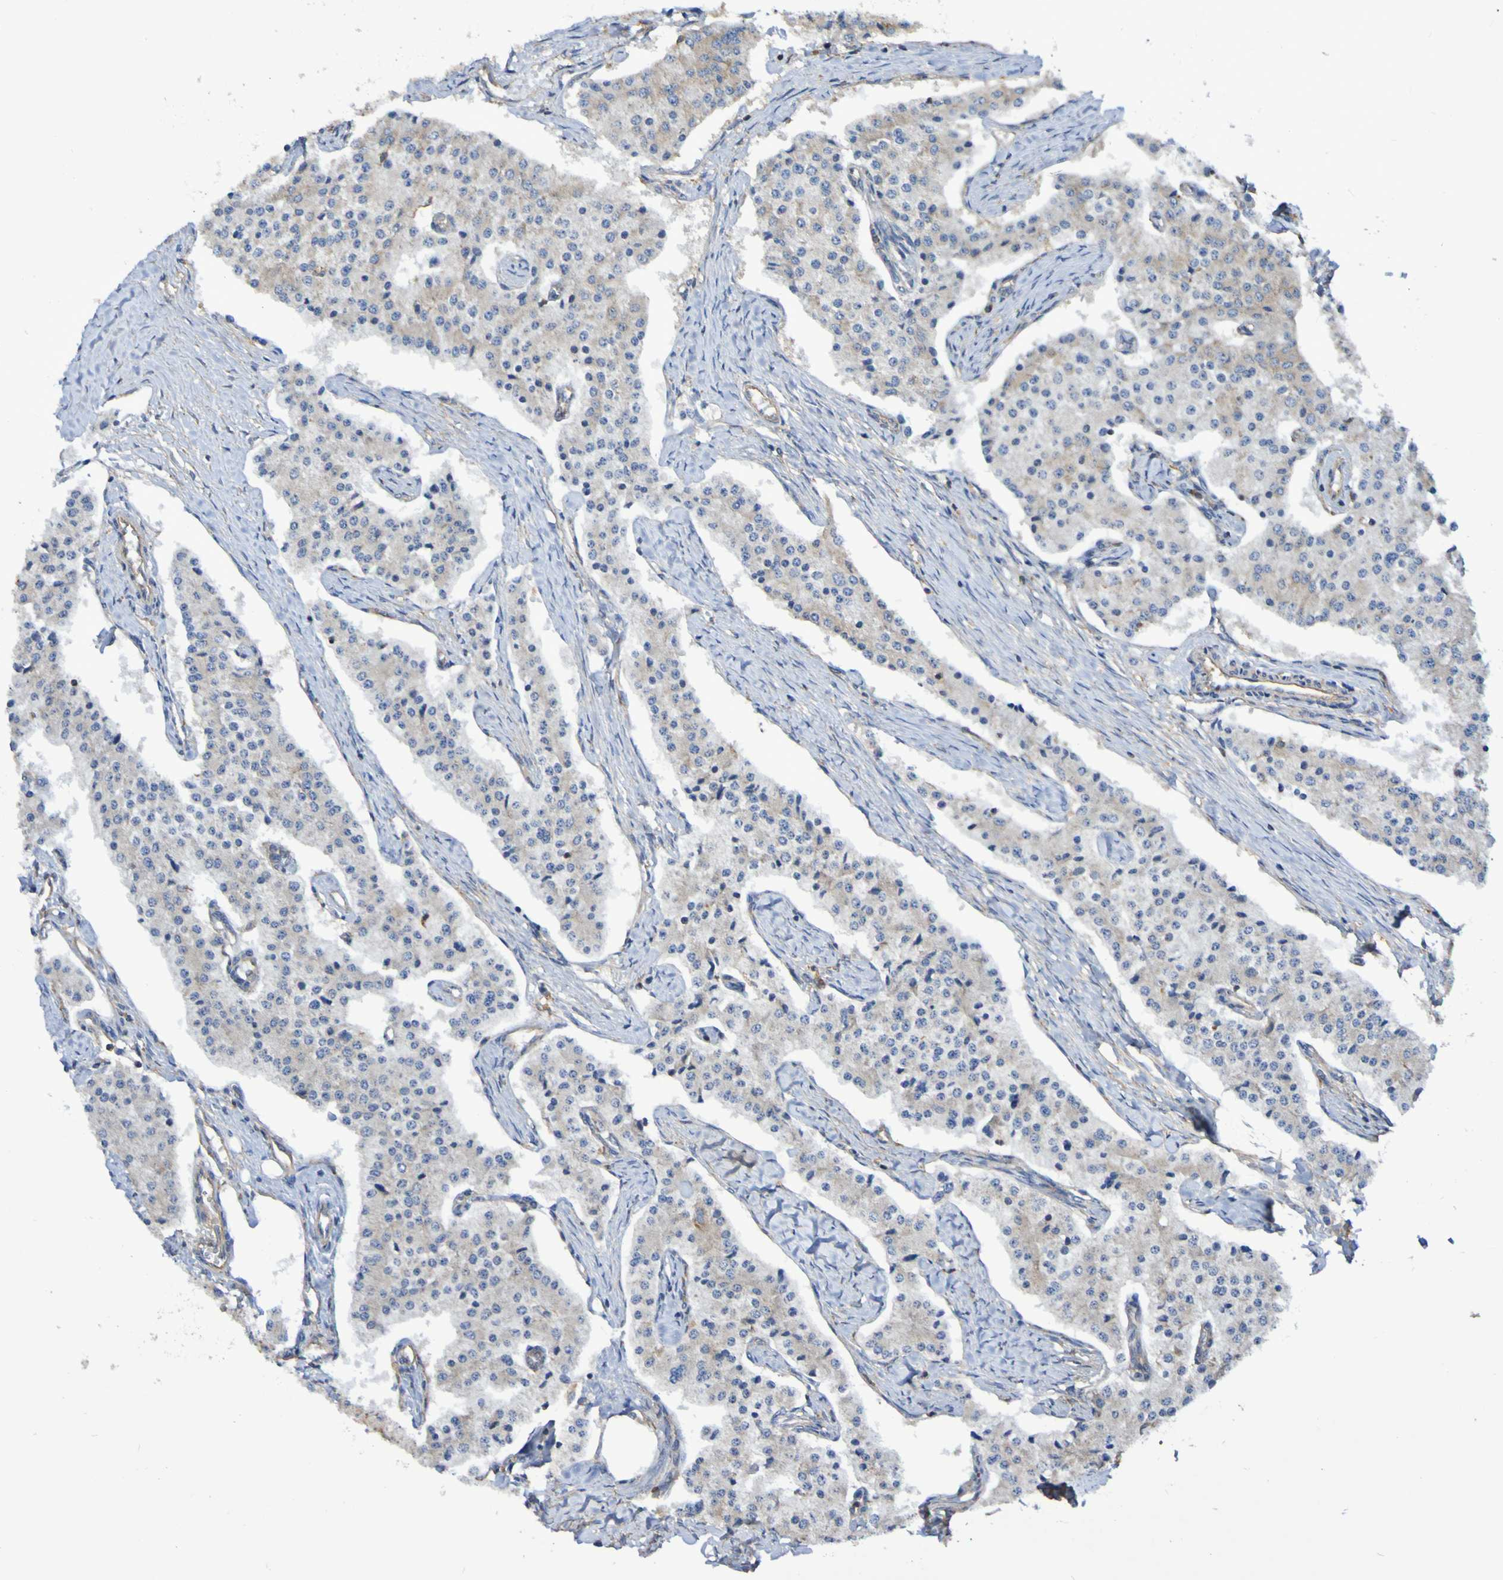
{"staining": {"intensity": "weak", "quantity": "25%-75%", "location": "cytoplasmic/membranous"}, "tissue": "carcinoid", "cell_type": "Tumor cells", "image_type": "cancer", "snomed": [{"axis": "morphology", "description": "Carcinoid, malignant, NOS"}, {"axis": "topography", "description": "Colon"}], "caption": "Weak cytoplasmic/membranous expression is identified in approximately 25%-75% of tumor cells in malignant carcinoid.", "gene": "SYNJ1", "patient": {"sex": "female", "age": 52}}